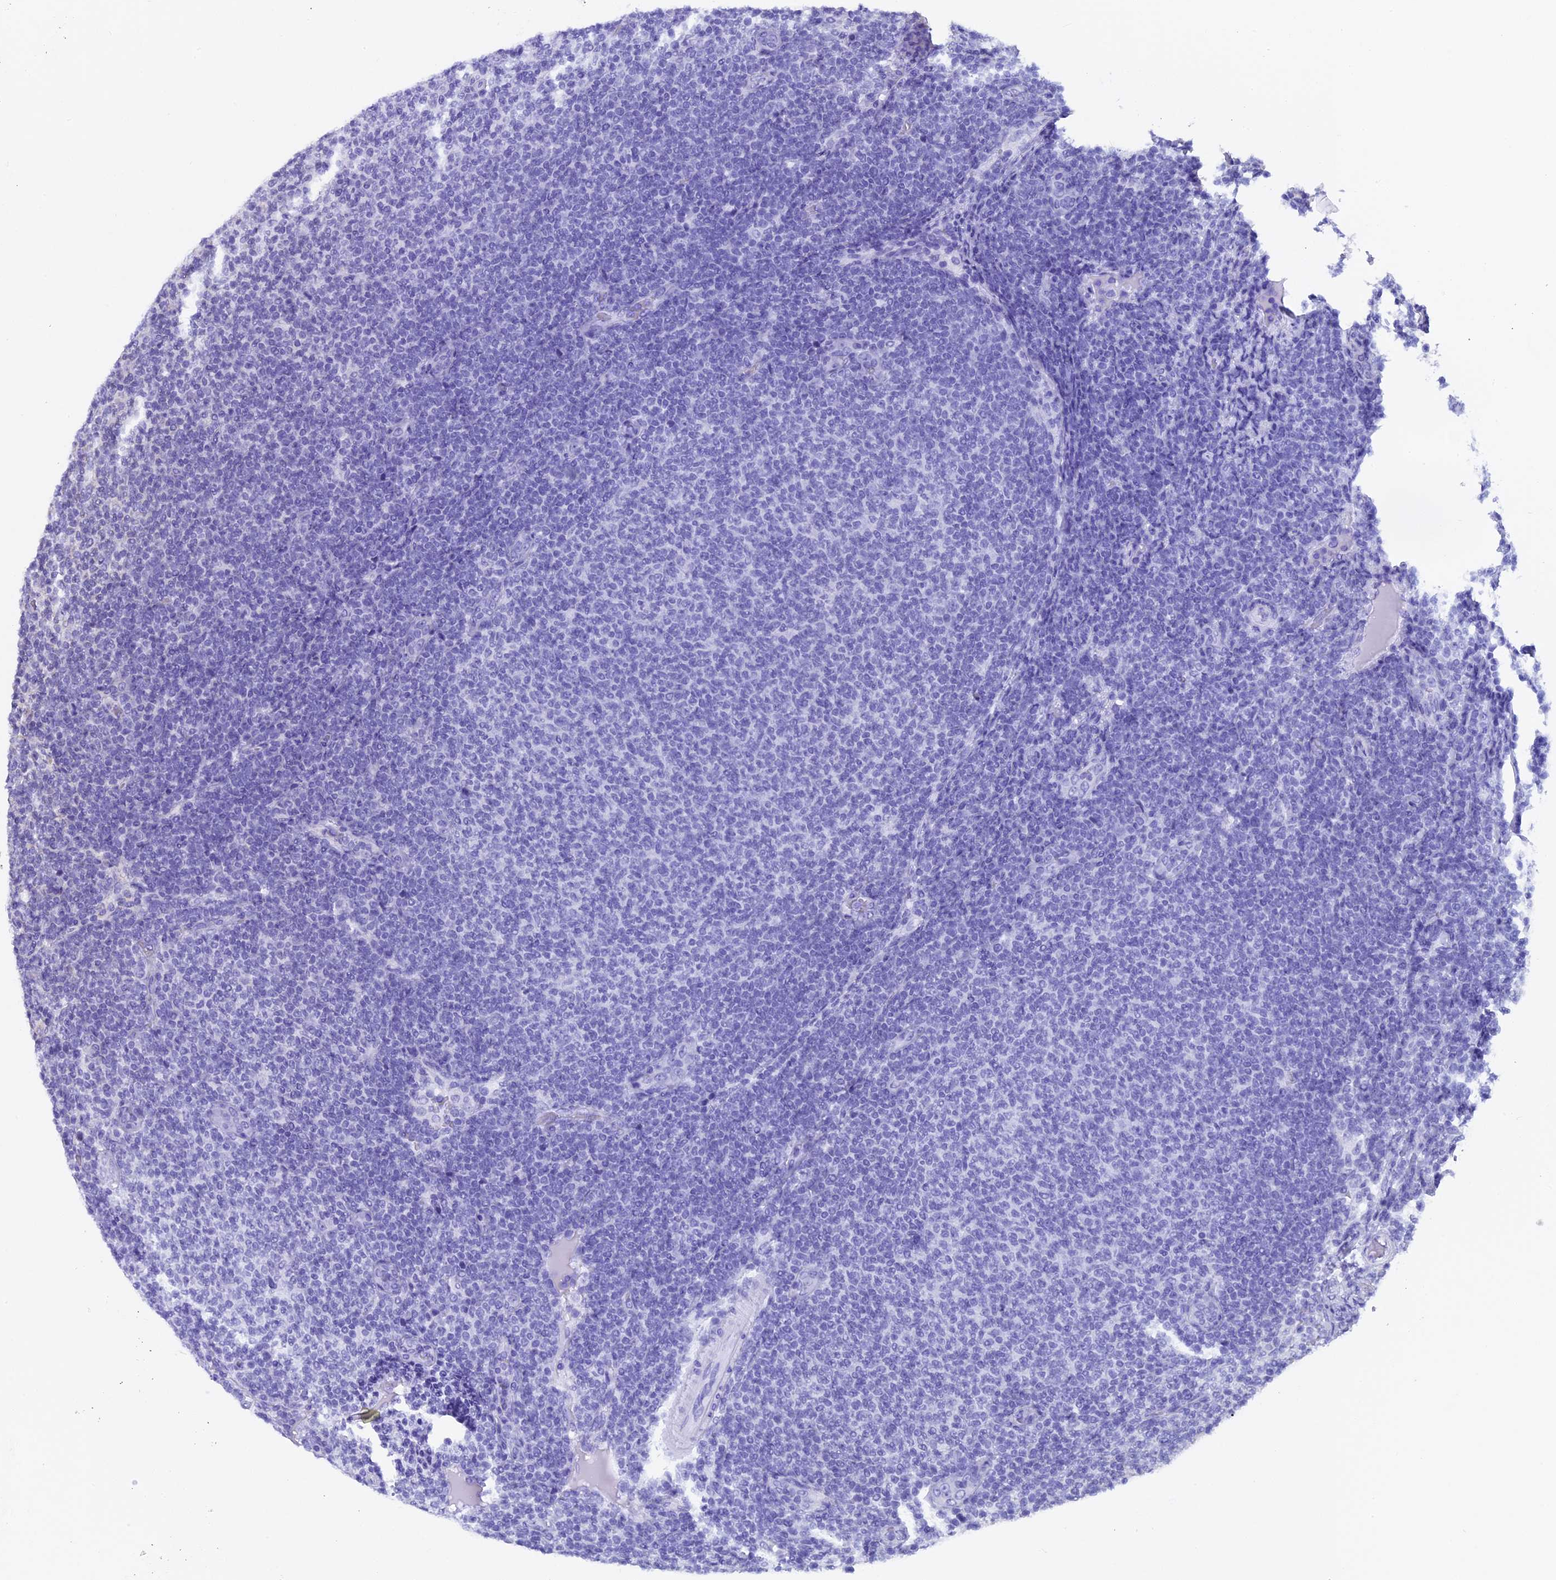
{"staining": {"intensity": "negative", "quantity": "none", "location": "none"}, "tissue": "lymphoma", "cell_type": "Tumor cells", "image_type": "cancer", "snomed": [{"axis": "morphology", "description": "Malignant lymphoma, non-Hodgkin's type, Low grade"}, {"axis": "topography", "description": "Lymph node"}], "caption": "This is a histopathology image of immunohistochemistry staining of lymphoma, which shows no positivity in tumor cells.", "gene": "CHMP2A", "patient": {"sex": "male", "age": 66}}